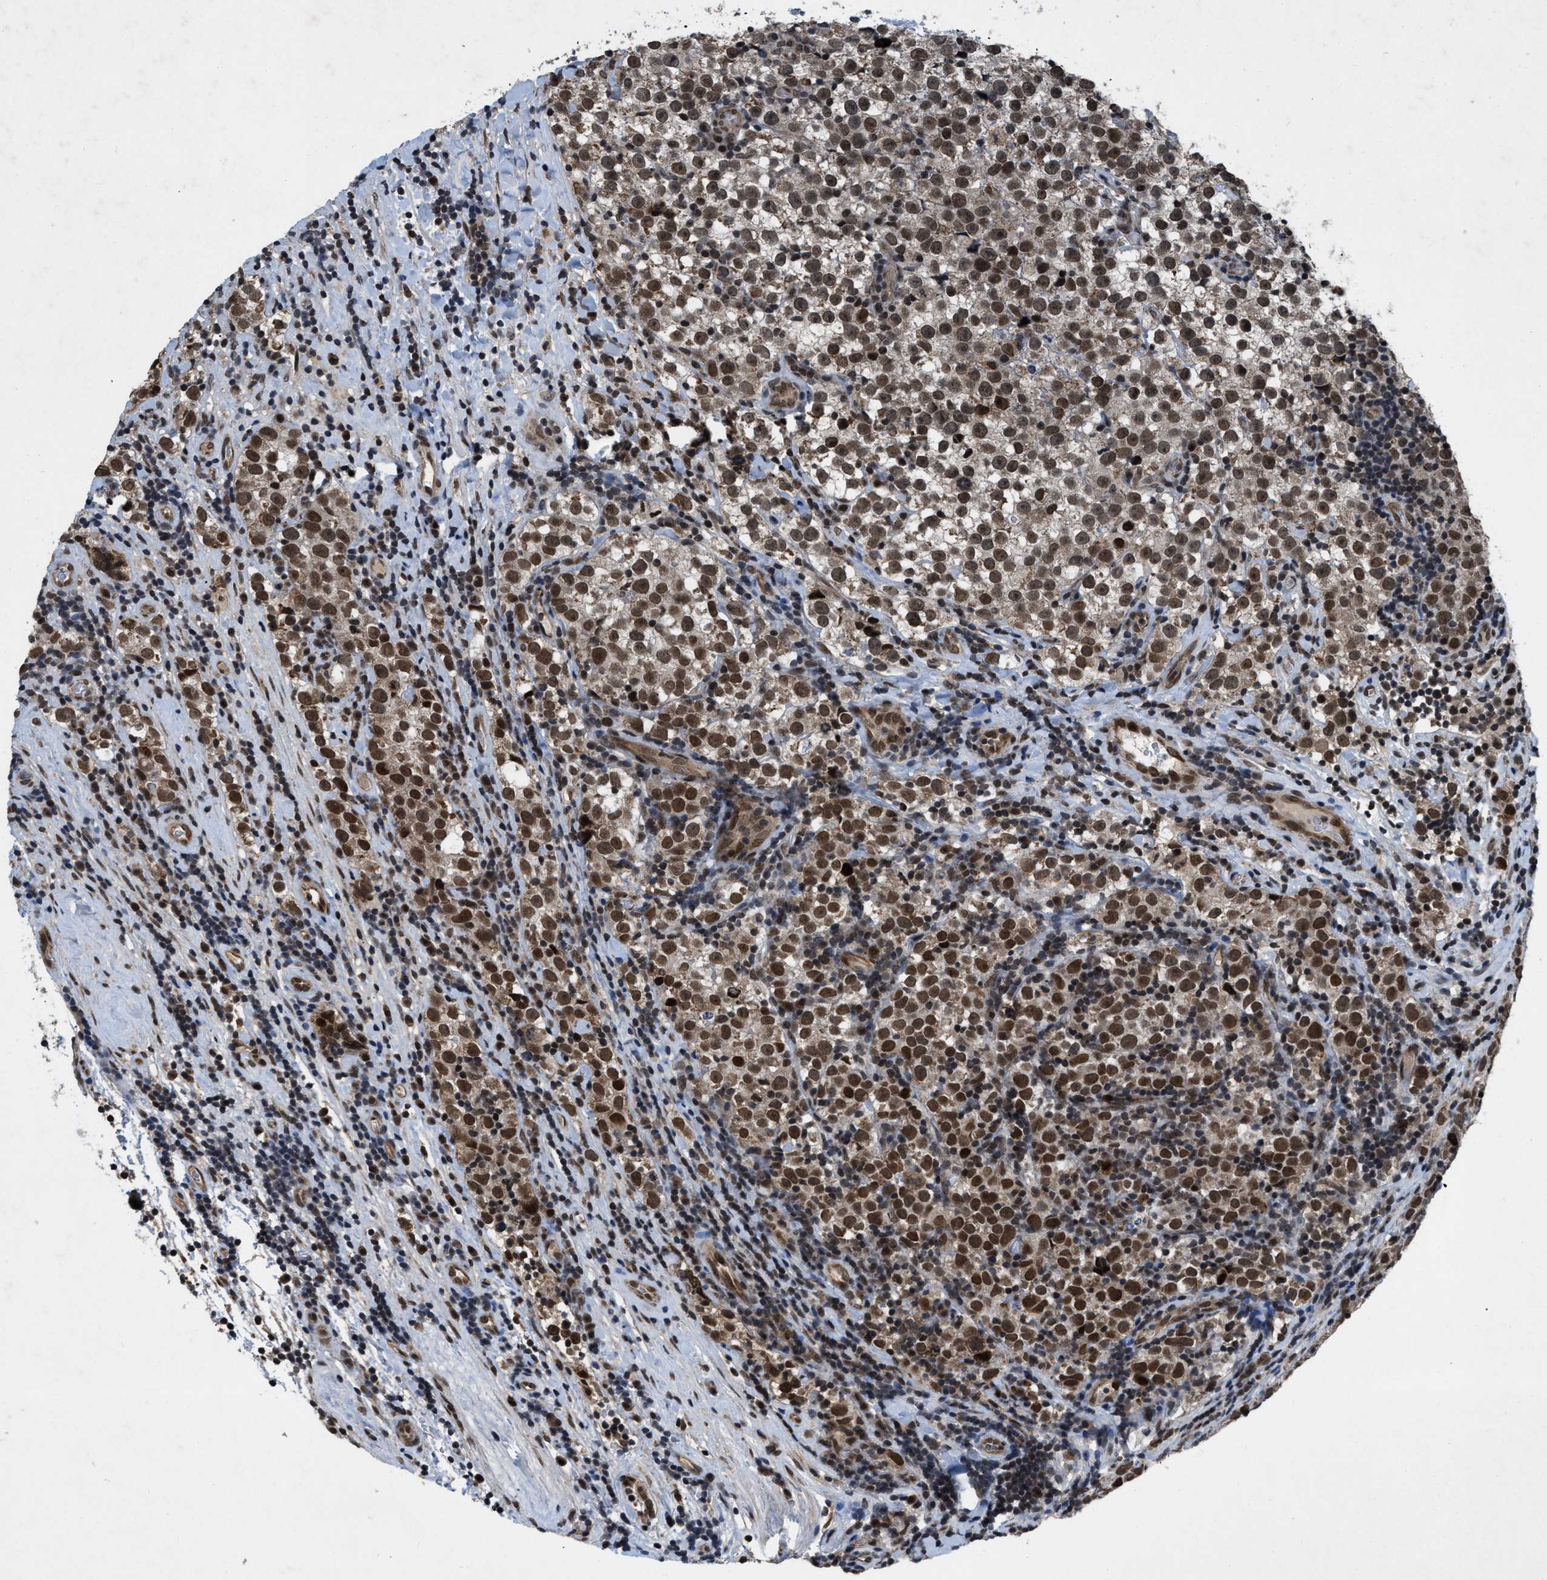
{"staining": {"intensity": "moderate", "quantity": ">75%", "location": "nuclear"}, "tissue": "testis cancer", "cell_type": "Tumor cells", "image_type": "cancer", "snomed": [{"axis": "morphology", "description": "Normal tissue, NOS"}, {"axis": "morphology", "description": "Seminoma, NOS"}, {"axis": "topography", "description": "Testis"}], "caption": "The image displays immunohistochemical staining of testis seminoma. There is moderate nuclear expression is present in approximately >75% of tumor cells.", "gene": "ZNHIT1", "patient": {"sex": "male", "age": 43}}